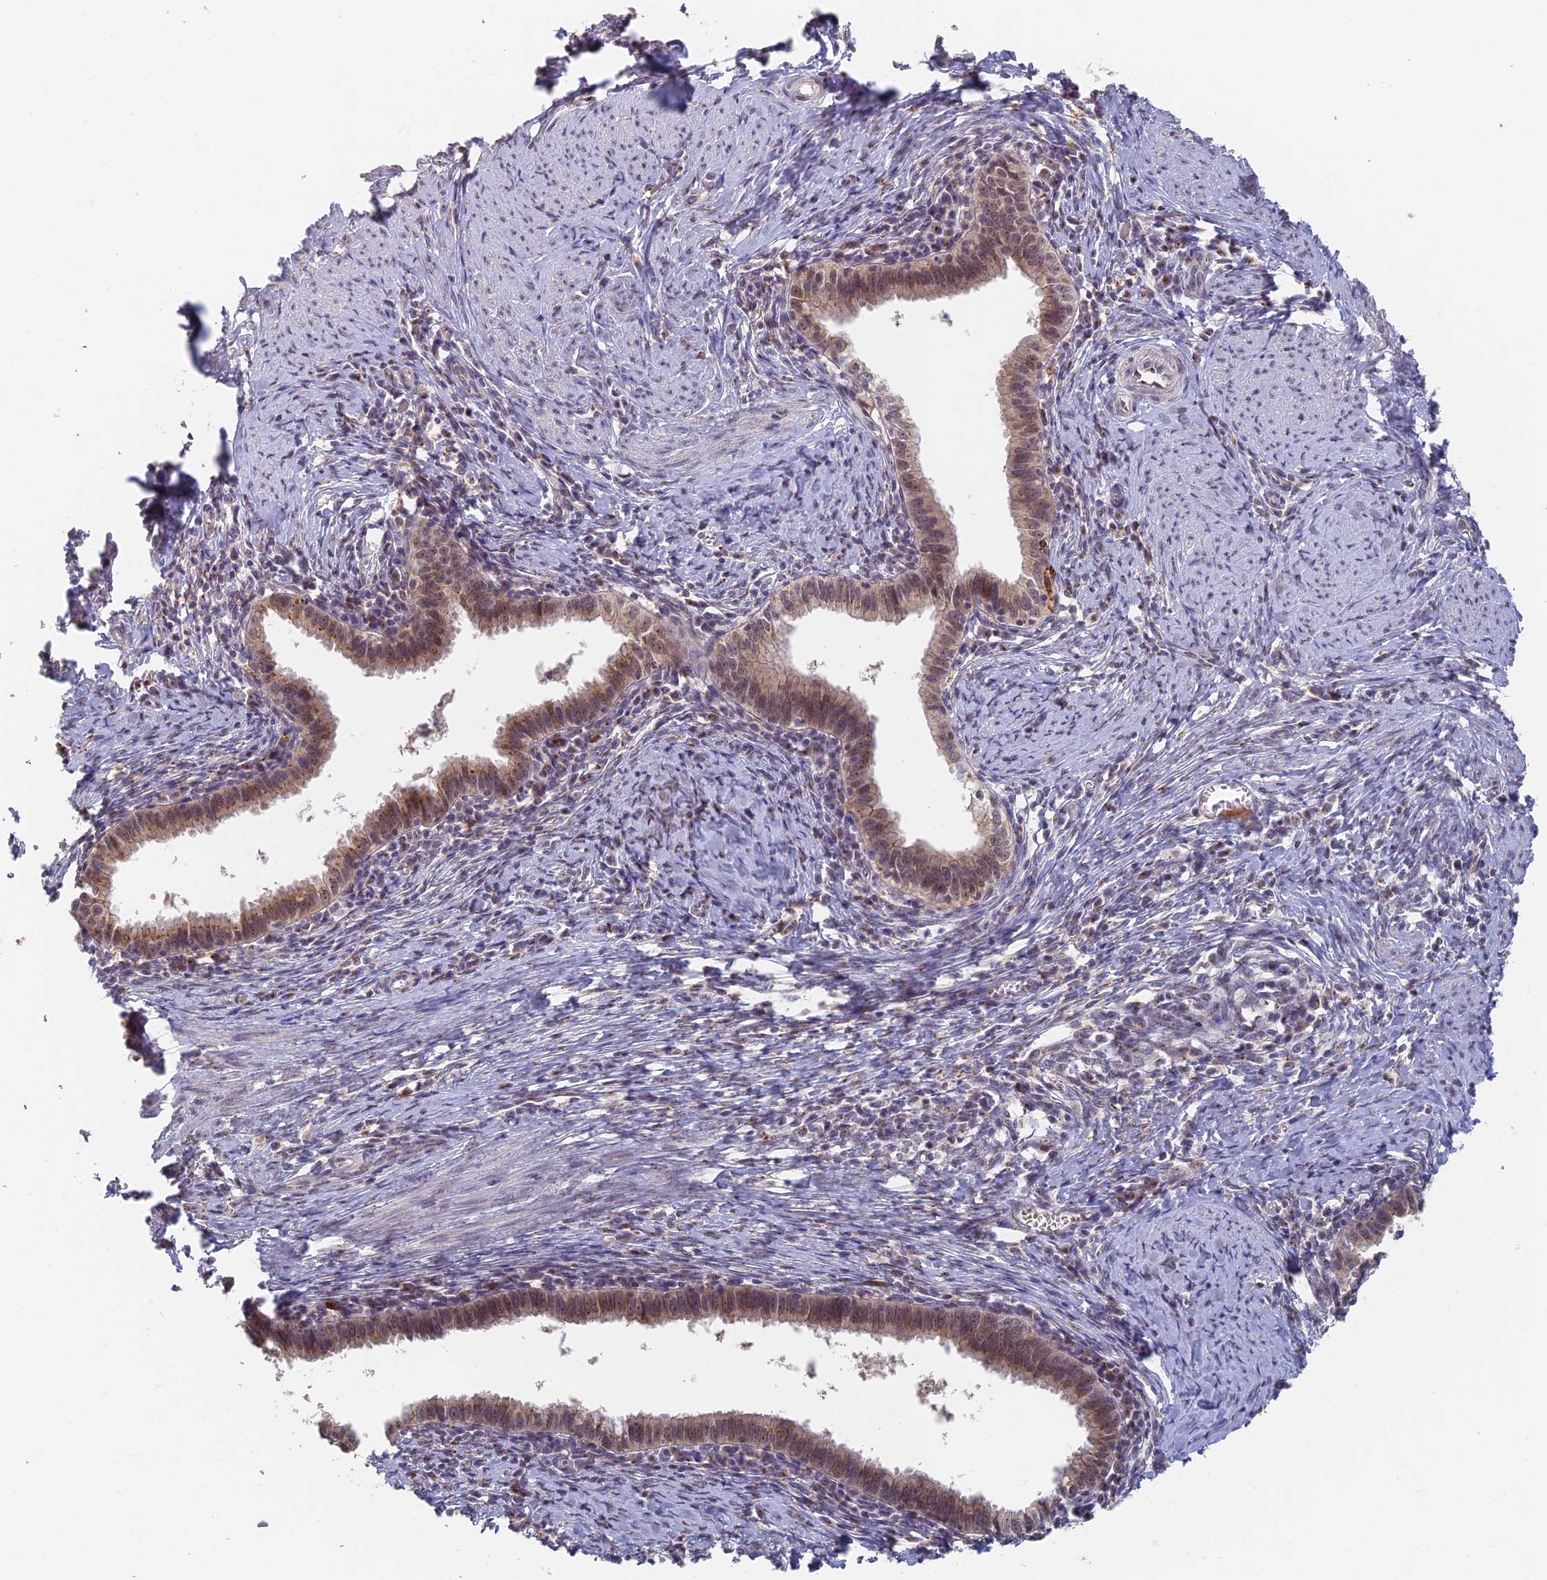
{"staining": {"intensity": "weak", "quantity": ">75%", "location": "cytoplasmic/membranous"}, "tissue": "cervical cancer", "cell_type": "Tumor cells", "image_type": "cancer", "snomed": [{"axis": "morphology", "description": "Adenocarcinoma, NOS"}, {"axis": "topography", "description": "Cervix"}], "caption": "Tumor cells reveal low levels of weak cytoplasmic/membranous expression in about >75% of cells in cervical cancer. The protein of interest is shown in brown color, while the nuclei are stained blue.", "gene": "GPATCH1", "patient": {"sex": "female", "age": 36}}